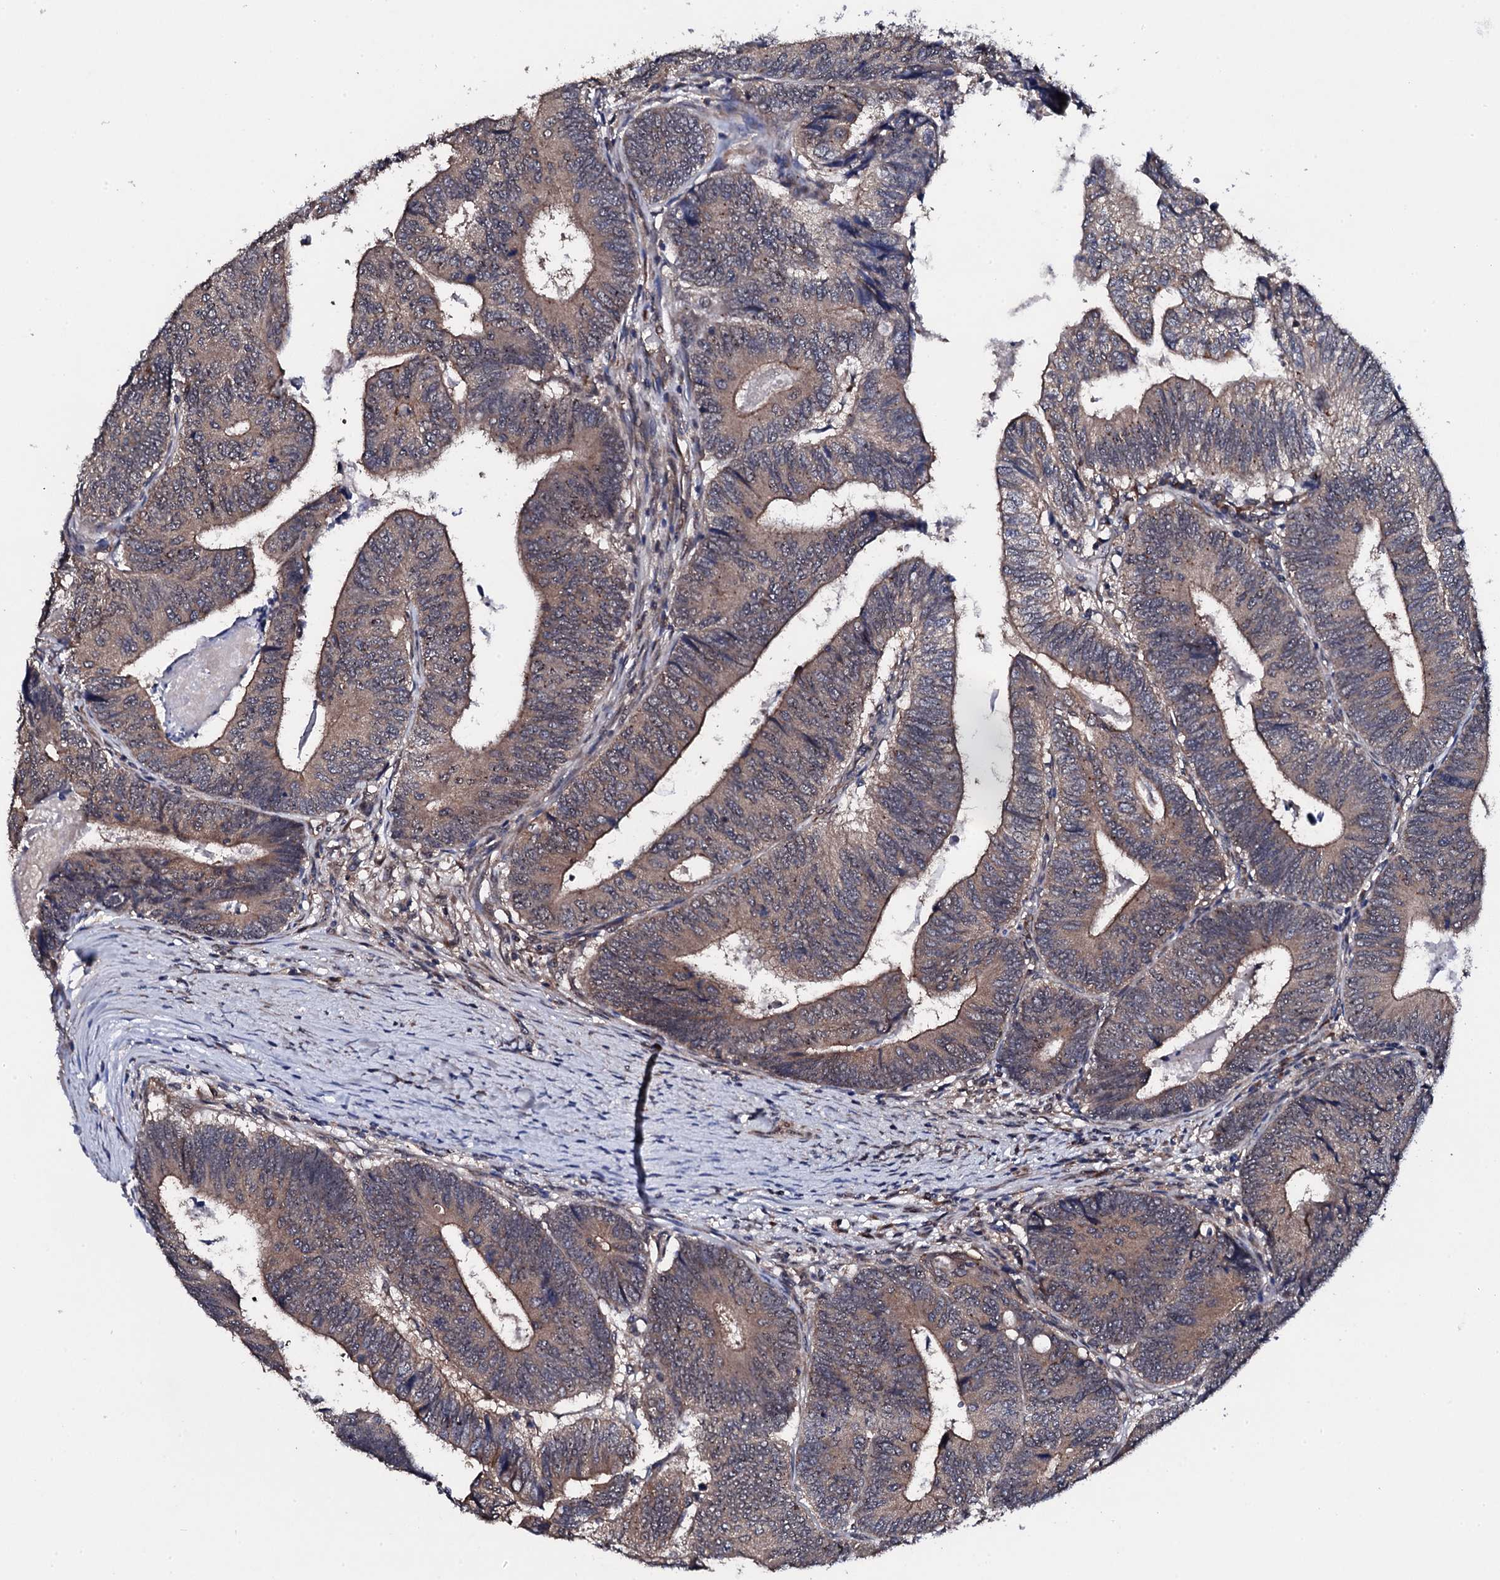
{"staining": {"intensity": "moderate", "quantity": ">75%", "location": "cytoplasmic/membranous"}, "tissue": "colorectal cancer", "cell_type": "Tumor cells", "image_type": "cancer", "snomed": [{"axis": "morphology", "description": "Adenocarcinoma, NOS"}, {"axis": "topography", "description": "Colon"}], "caption": "This is a micrograph of IHC staining of adenocarcinoma (colorectal), which shows moderate positivity in the cytoplasmic/membranous of tumor cells.", "gene": "IP6K1", "patient": {"sex": "female", "age": 67}}